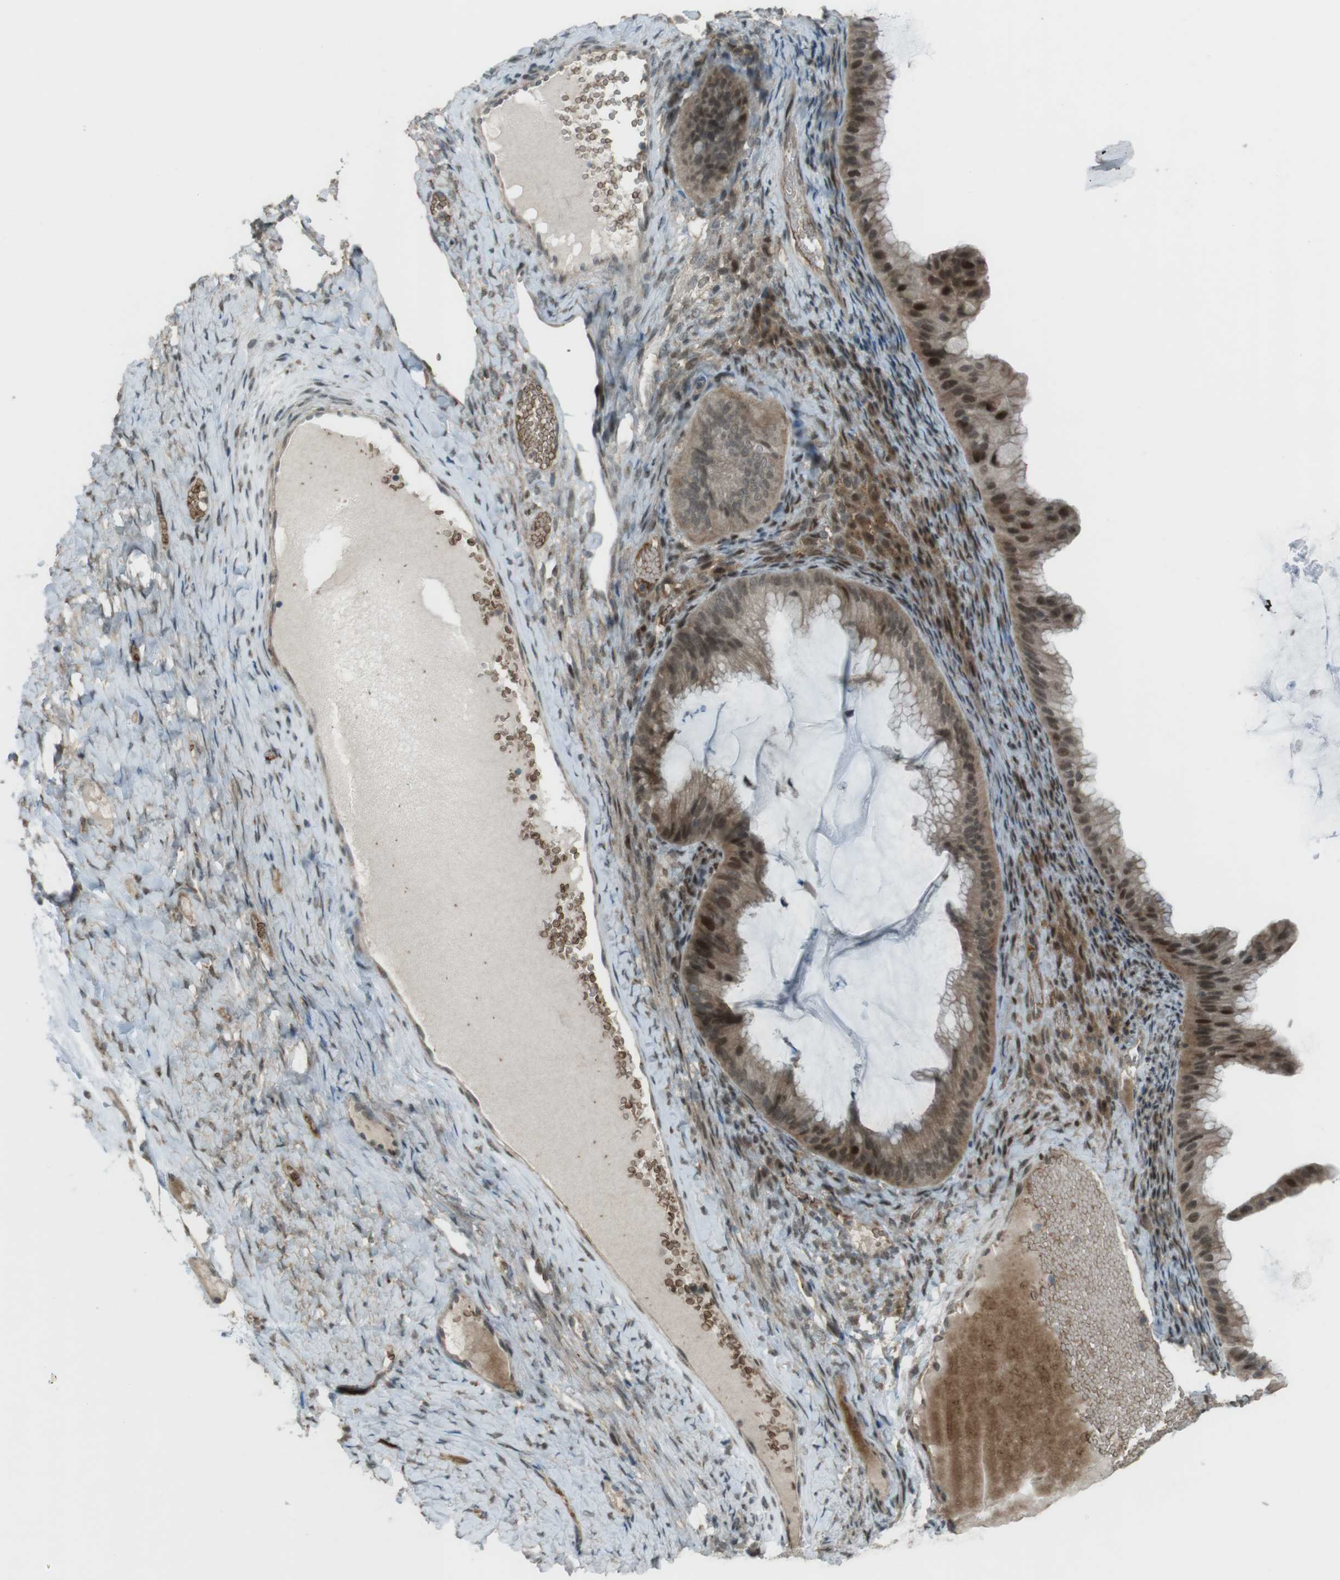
{"staining": {"intensity": "moderate", "quantity": ">75%", "location": "cytoplasmic/membranous,nuclear"}, "tissue": "ovarian cancer", "cell_type": "Tumor cells", "image_type": "cancer", "snomed": [{"axis": "morphology", "description": "Cystadenocarcinoma, mucinous, NOS"}, {"axis": "topography", "description": "Ovary"}], "caption": "A medium amount of moderate cytoplasmic/membranous and nuclear positivity is seen in approximately >75% of tumor cells in mucinous cystadenocarcinoma (ovarian) tissue. (DAB (3,3'-diaminobenzidine) IHC with brightfield microscopy, high magnification).", "gene": "SLITRK5", "patient": {"sex": "female", "age": 61}}